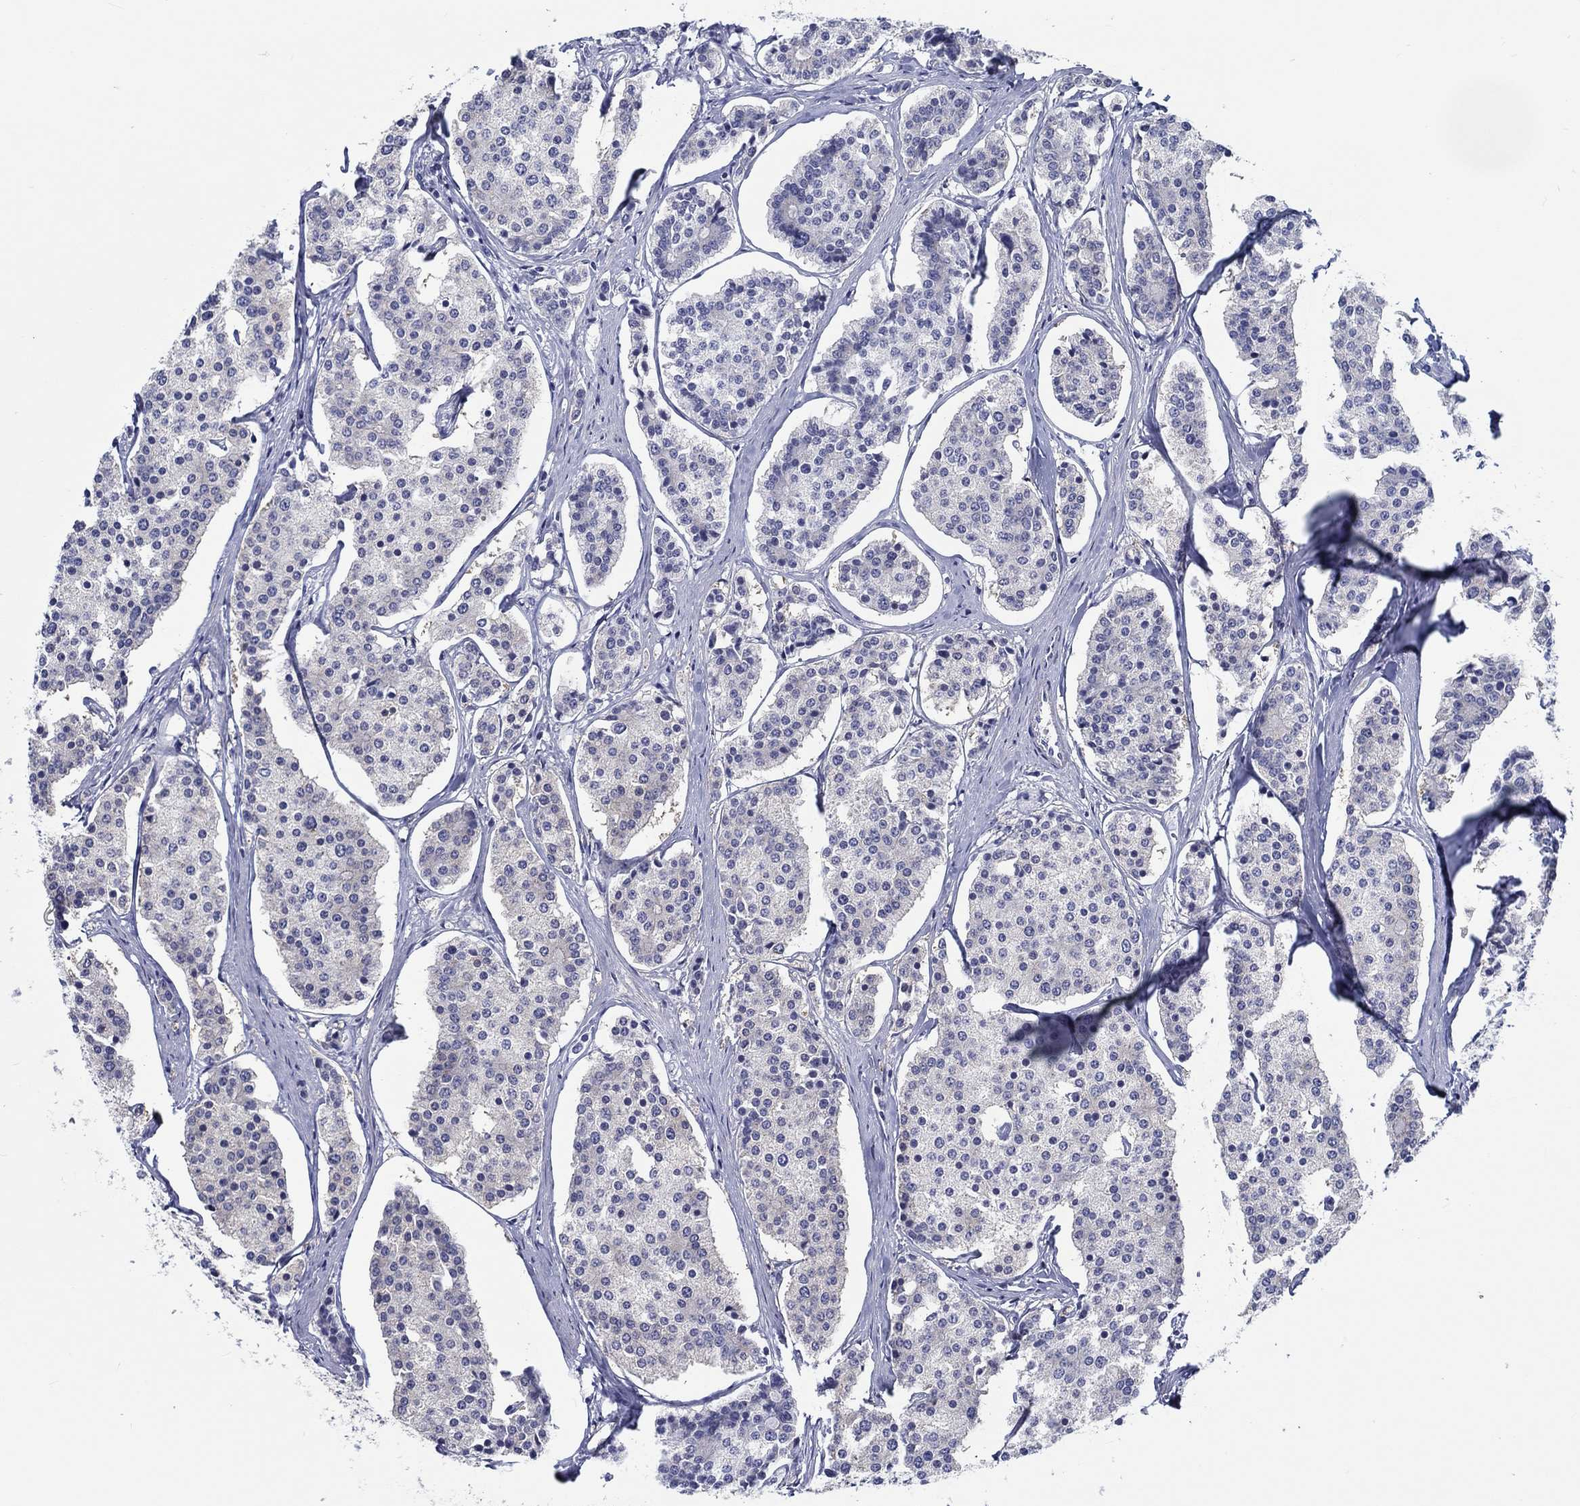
{"staining": {"intensity": "negative", "quantity": "none", "location": "none"}, "tissue": "carcinoid", "cell_type": "Tumor cells", "image_type": "cancer", "snomed": [{"axis": "morphology", "description": "Carcinoid, malignant, NOS"}, {"axis": "topography", "description": "Small intestine"}], "caption": "The micrograph shows no significant positivity in tumor cells of carcinoid.", "gene": "H1-1", "patient": {"sex": "female", "age": 65}}